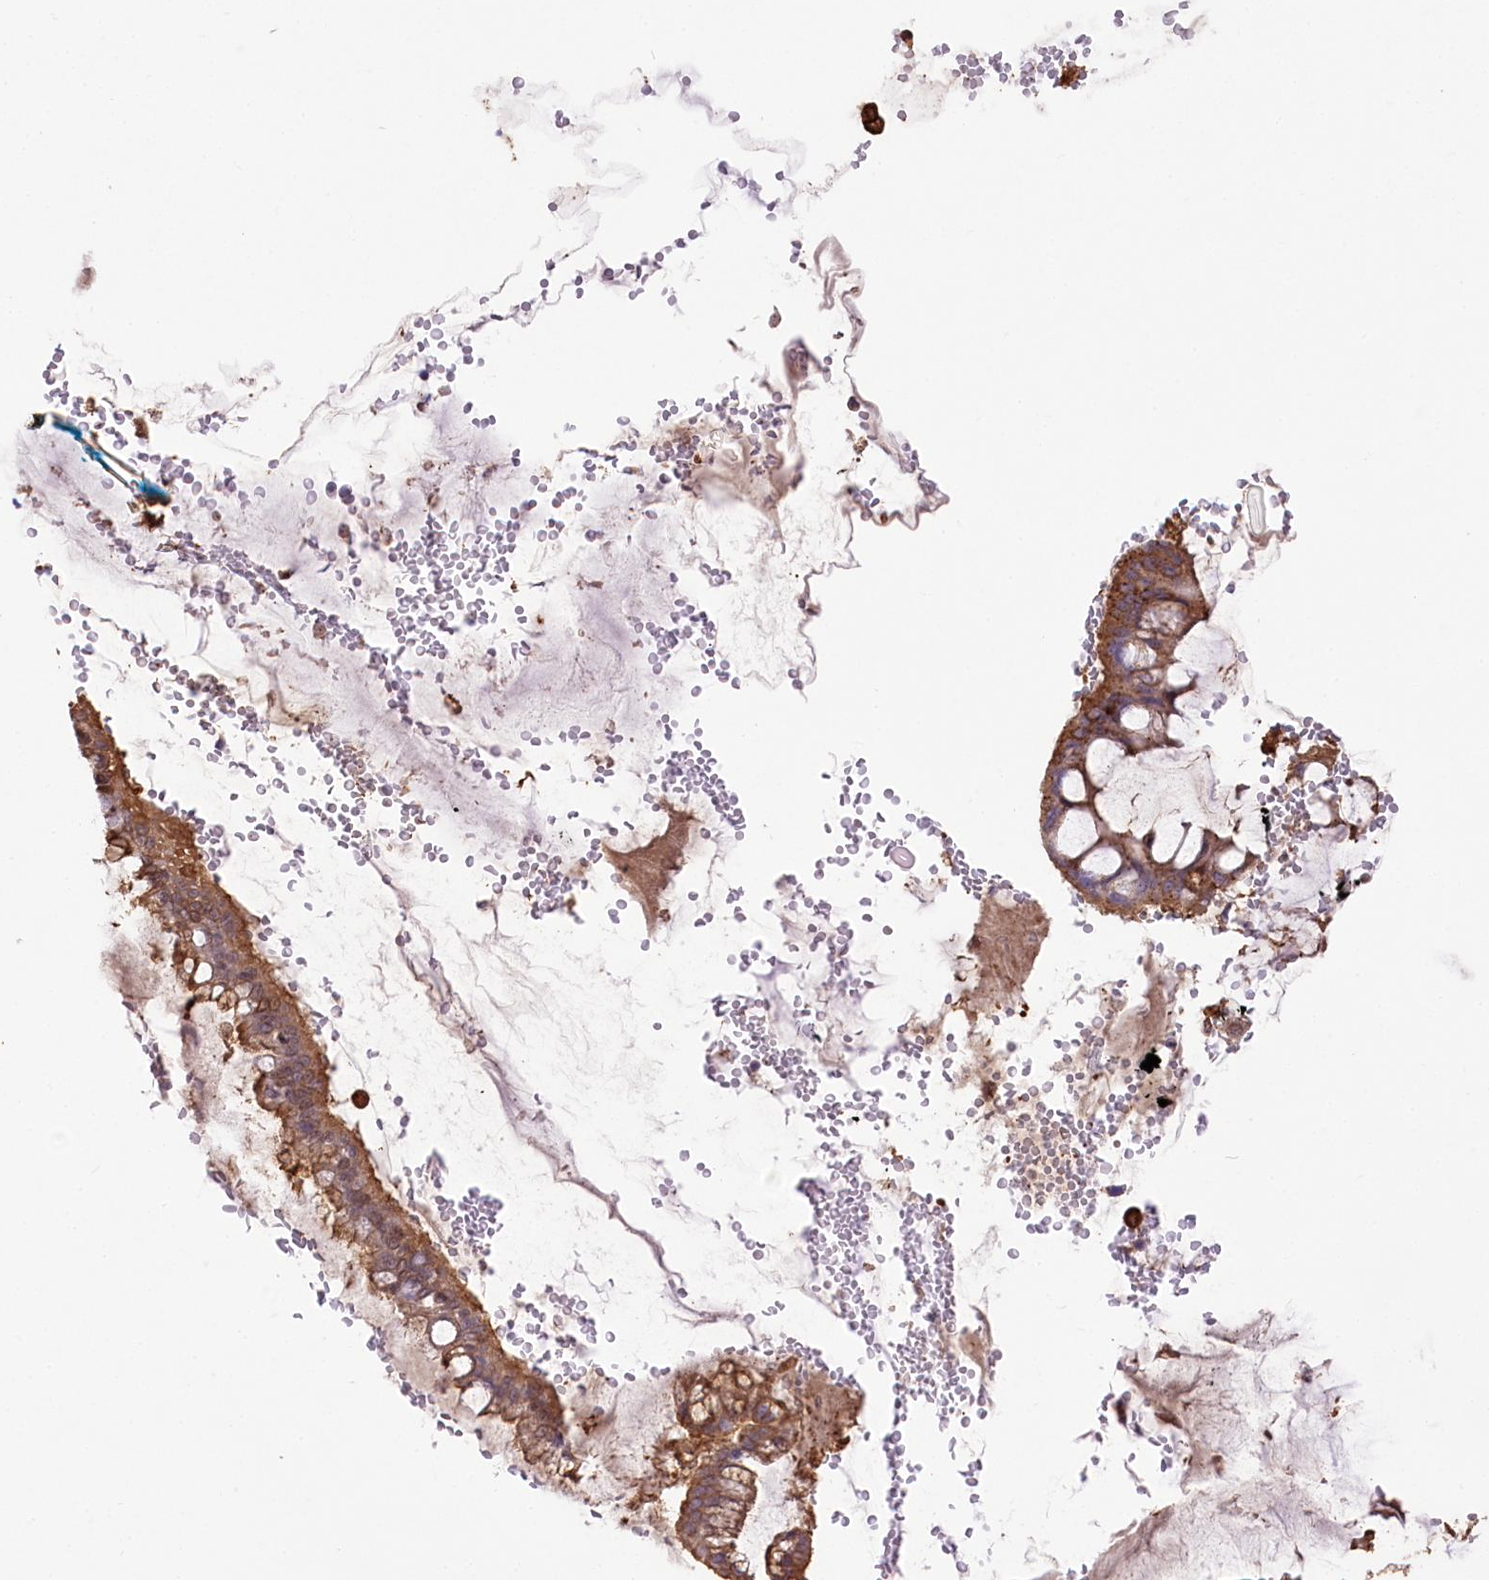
{"staining": {"intensity": "moderate", "quantity": ">75%", "location": "cytoplasmic/membranous"}, "tissue": "ovarian cancer", "cell_type": "Tumor cells", "image_type": "cancer", "snomed": [{"axis": "morphology", "description": "Cystadenocarcinoma, mucinous, NOS"}, {"axis": "topography", "description": "Ovary"}], "caption": "This is a histology image of immunohistochemistry staining of ovarian mucinous cystadenocarcinoma, which shows moderate staining in the cytoplasmic/membranous of tumor cells.", "gene": "UGP2", "patient": {"sex": "female", "age": 73}}